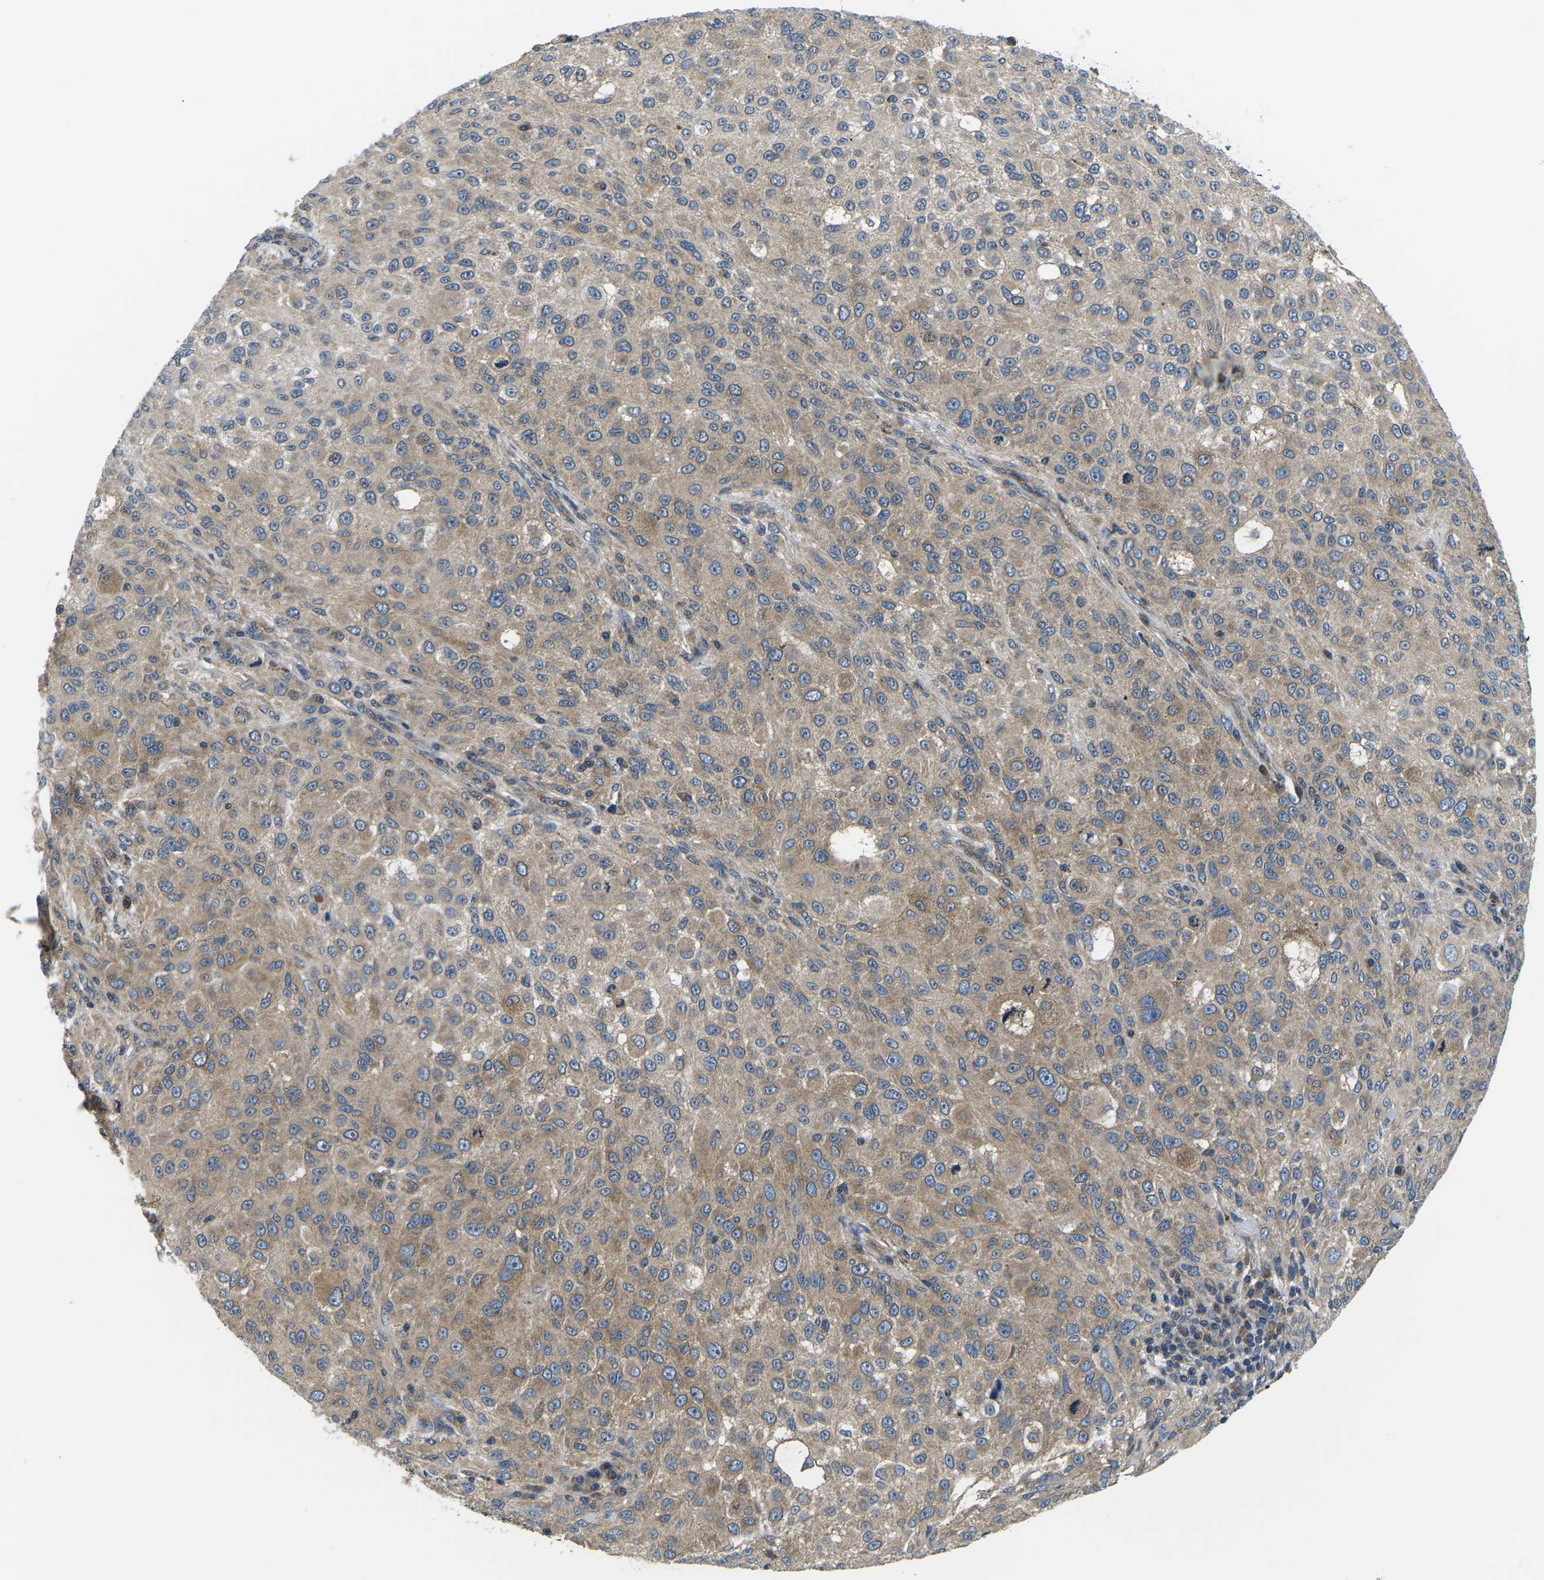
{"staining": {"intensity": "moderate", "quantity": ">75%", "location": "cytoplasmic/membranous"}, "tissue": "melanoma", "cell_type": "Tumor cells", "image_type": "cancer", "snomed": [{"axis": "morphology", "description": "Necrosis, NOS"}, {"axis": "morphology", "description": "Malignant melanoma, NOS"}, {"axis": "topography", "description": "Skin"}], "caption": "Melanoma stained for a protein exhibits moderate cytoplasmic/membranous positivity in tumor cells. The staining is performed using DAB brown chromogen to label protein expression. The nuclei are counter-stained blue using hematoxylin.", "gene": "GSK3B", "patient": {"sex": "female", "age": 87}}